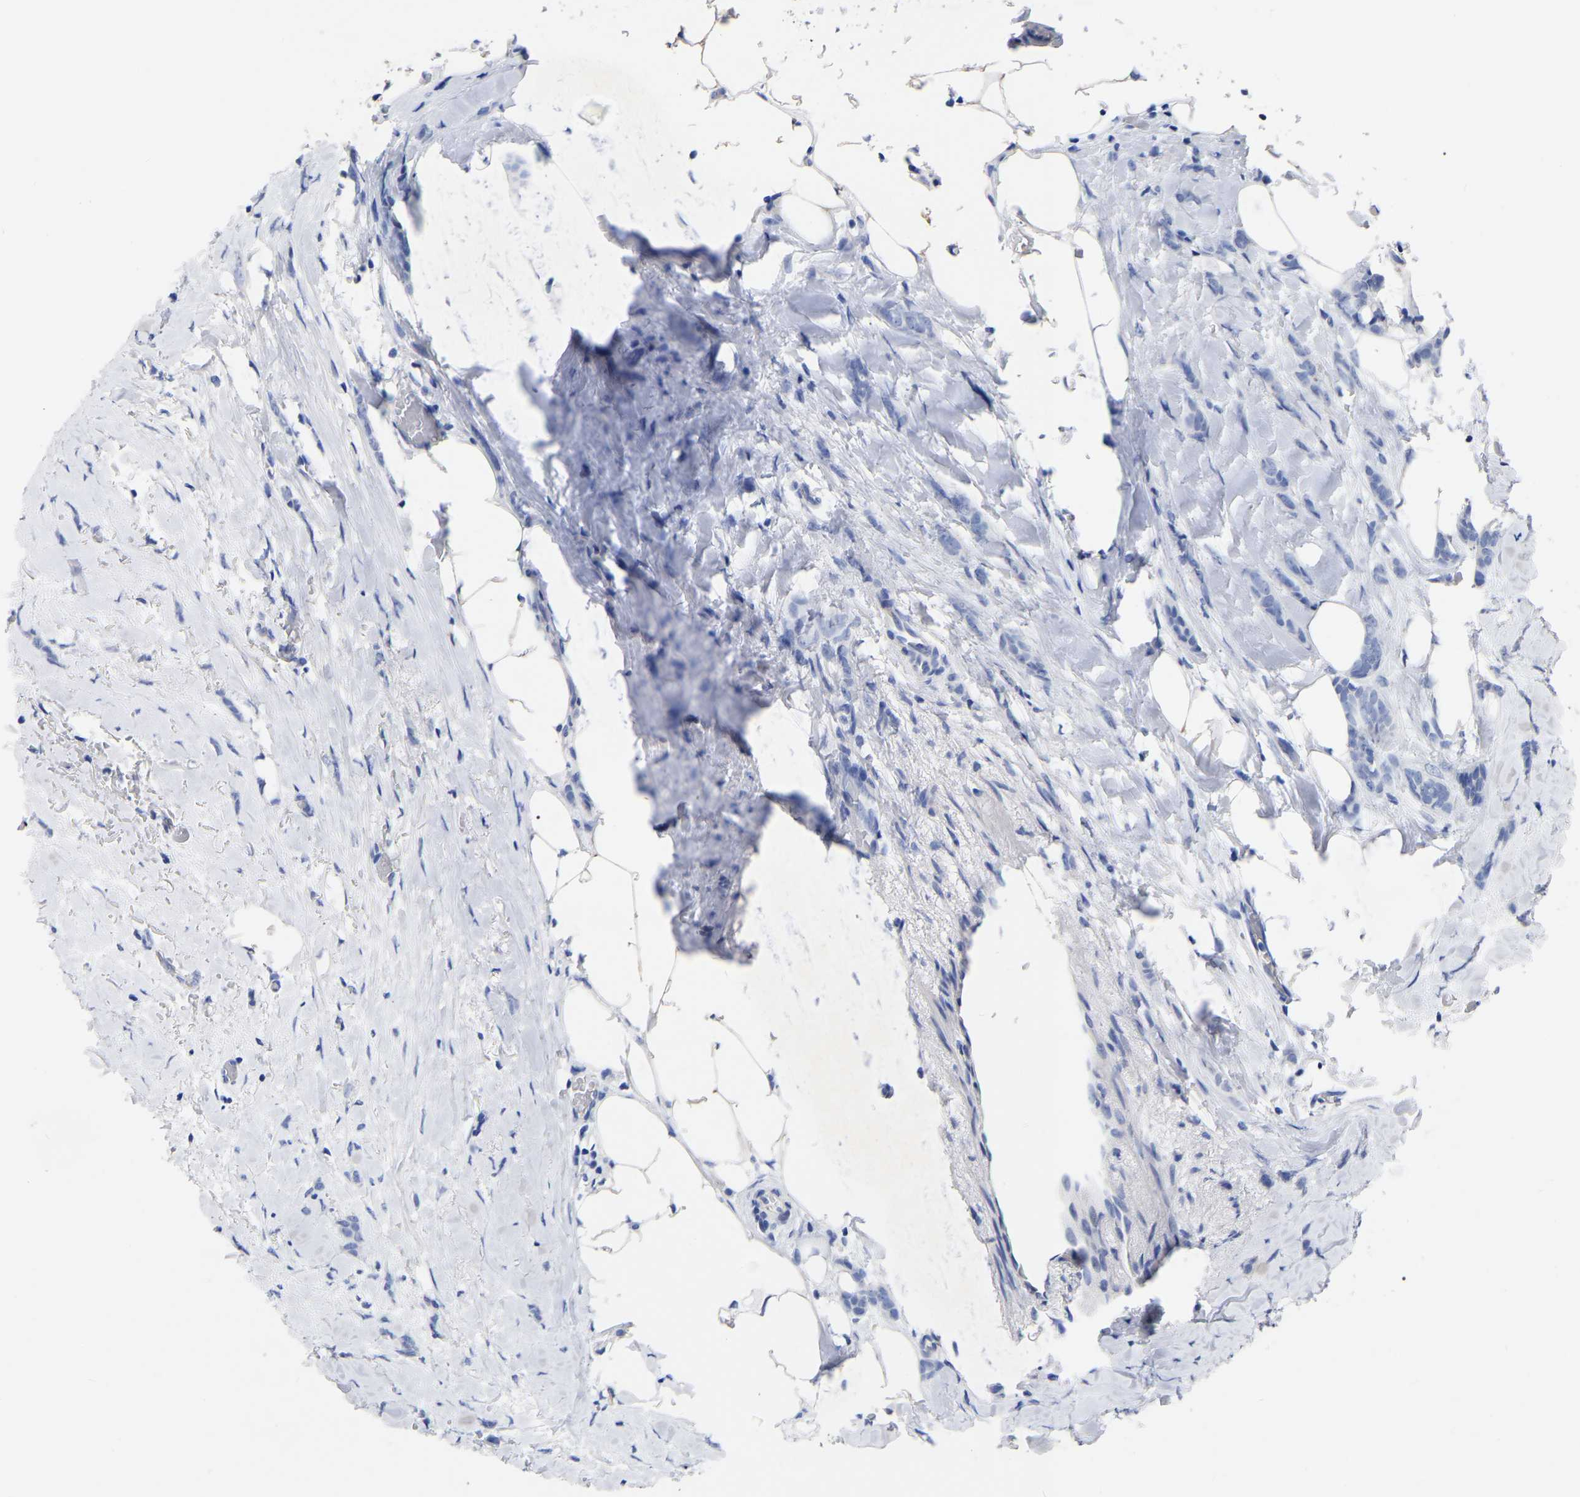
{"staining": {"intensity": "negative", "quantity": "none", "location": "none"}, "tissue": "breast cancer", "cell_type": "Tumor cells", "image_type": "cancer", "snomed": [{"axis": "morphology", "description": "Lobular carcinoma, in situ"}, {"axis": "morphology", "description": "Lobular carcinoma"}, {"axis": "topography", "description": "Breast"}], "caption": "Immunohistochemical staining of breast lobular carcinoma displays no significant positivity in tumor cells.", "gene": "ANXA13", "patient": {"sex": "female", "age": 41}}